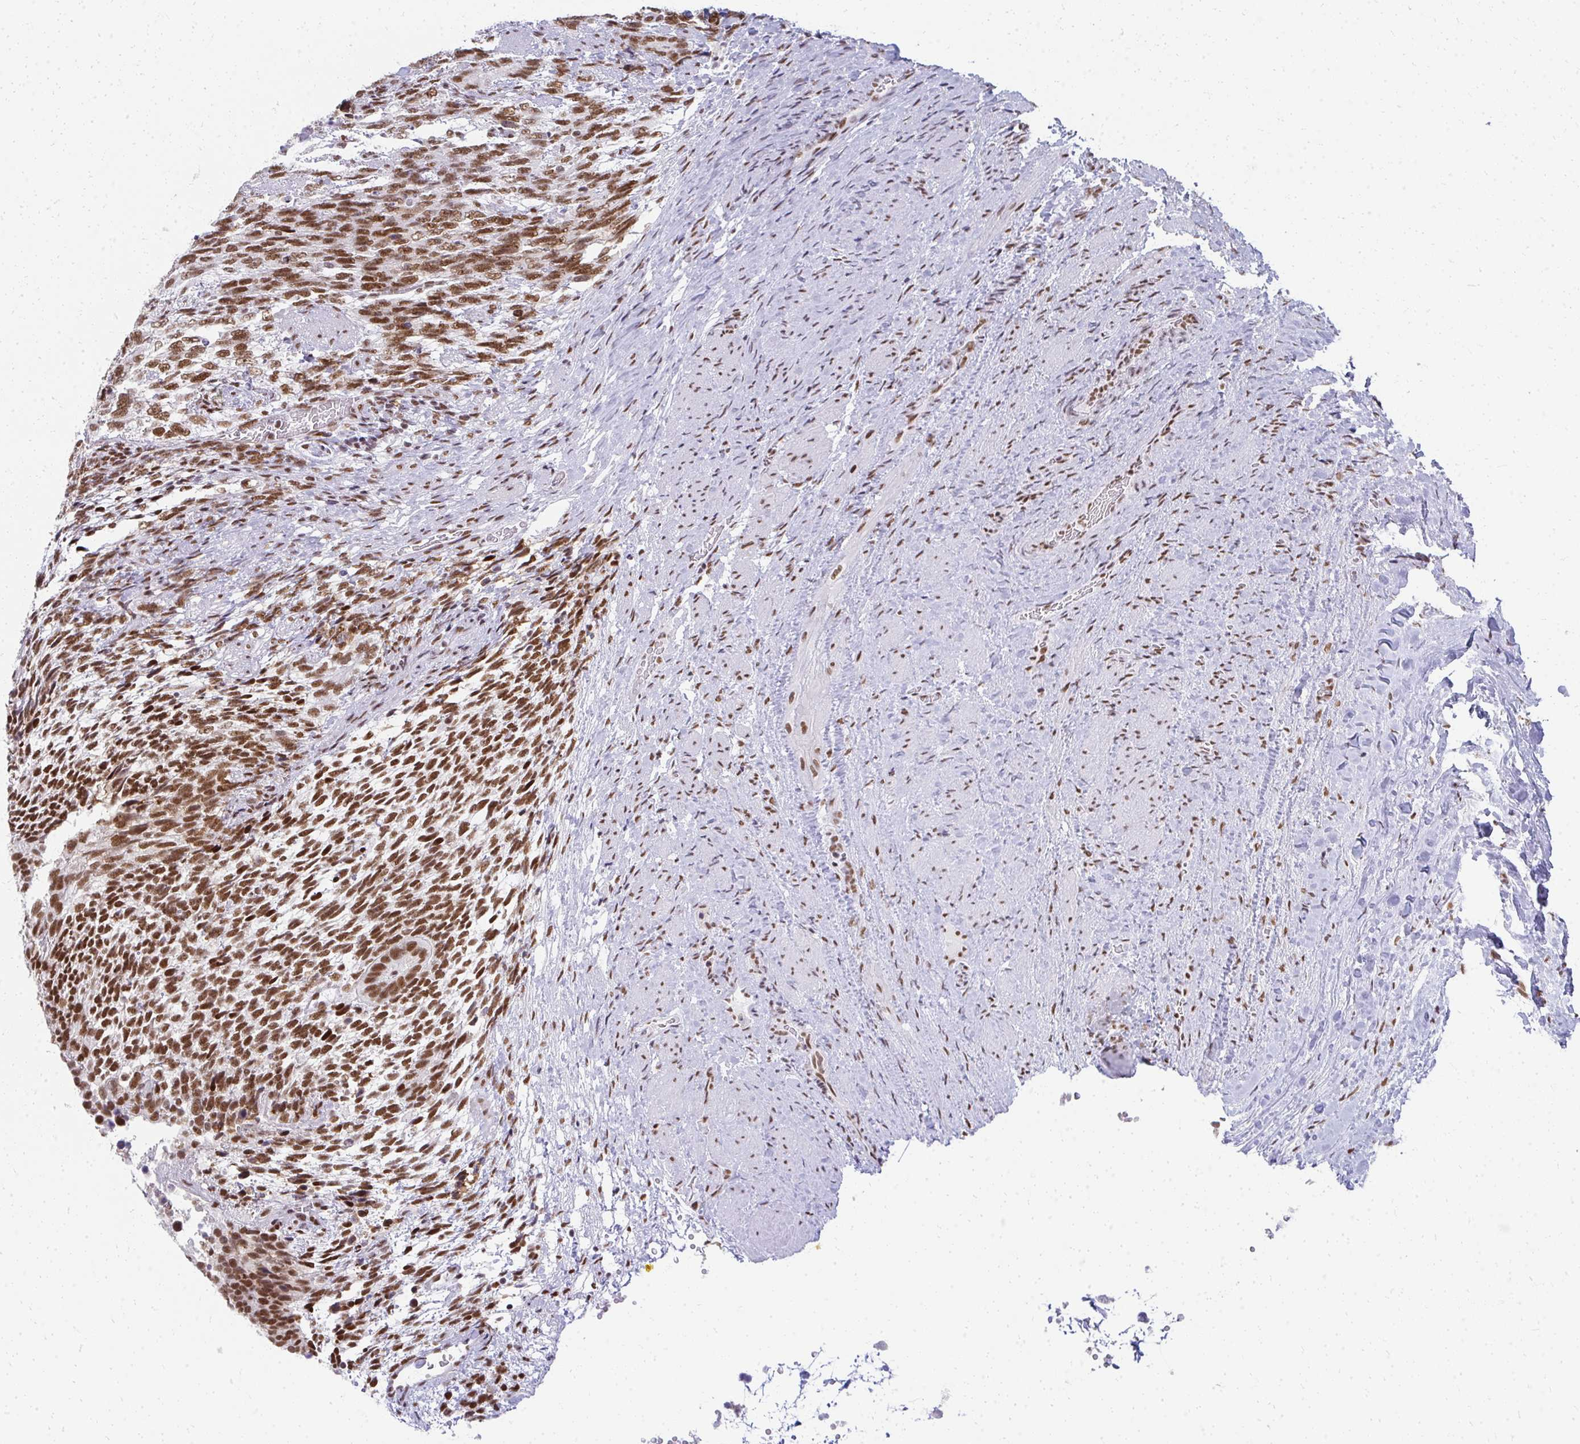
{"staining": {"intensity": "strong", "quantity": ">75%", "location": "nuclear"}, "tissue": "testis cancer", "cell_type": "Tumor cells", "image_type": "cancer", "snomed": [{"axis": "morphology", "description": "Carcinoma, Embryonal, NOS"}, {"axis": "topography", "description": "Testis"}], "caption": "Protein expression analysis of human embryonal carcinoma (testis) reveals strong nuclear staining in approximately >75% of tumor cells. (Brightfield microscopy of DAB IHC at high magnification).", "gene": "CREBBP", "patient": {"sex": "male", "age": 23}}